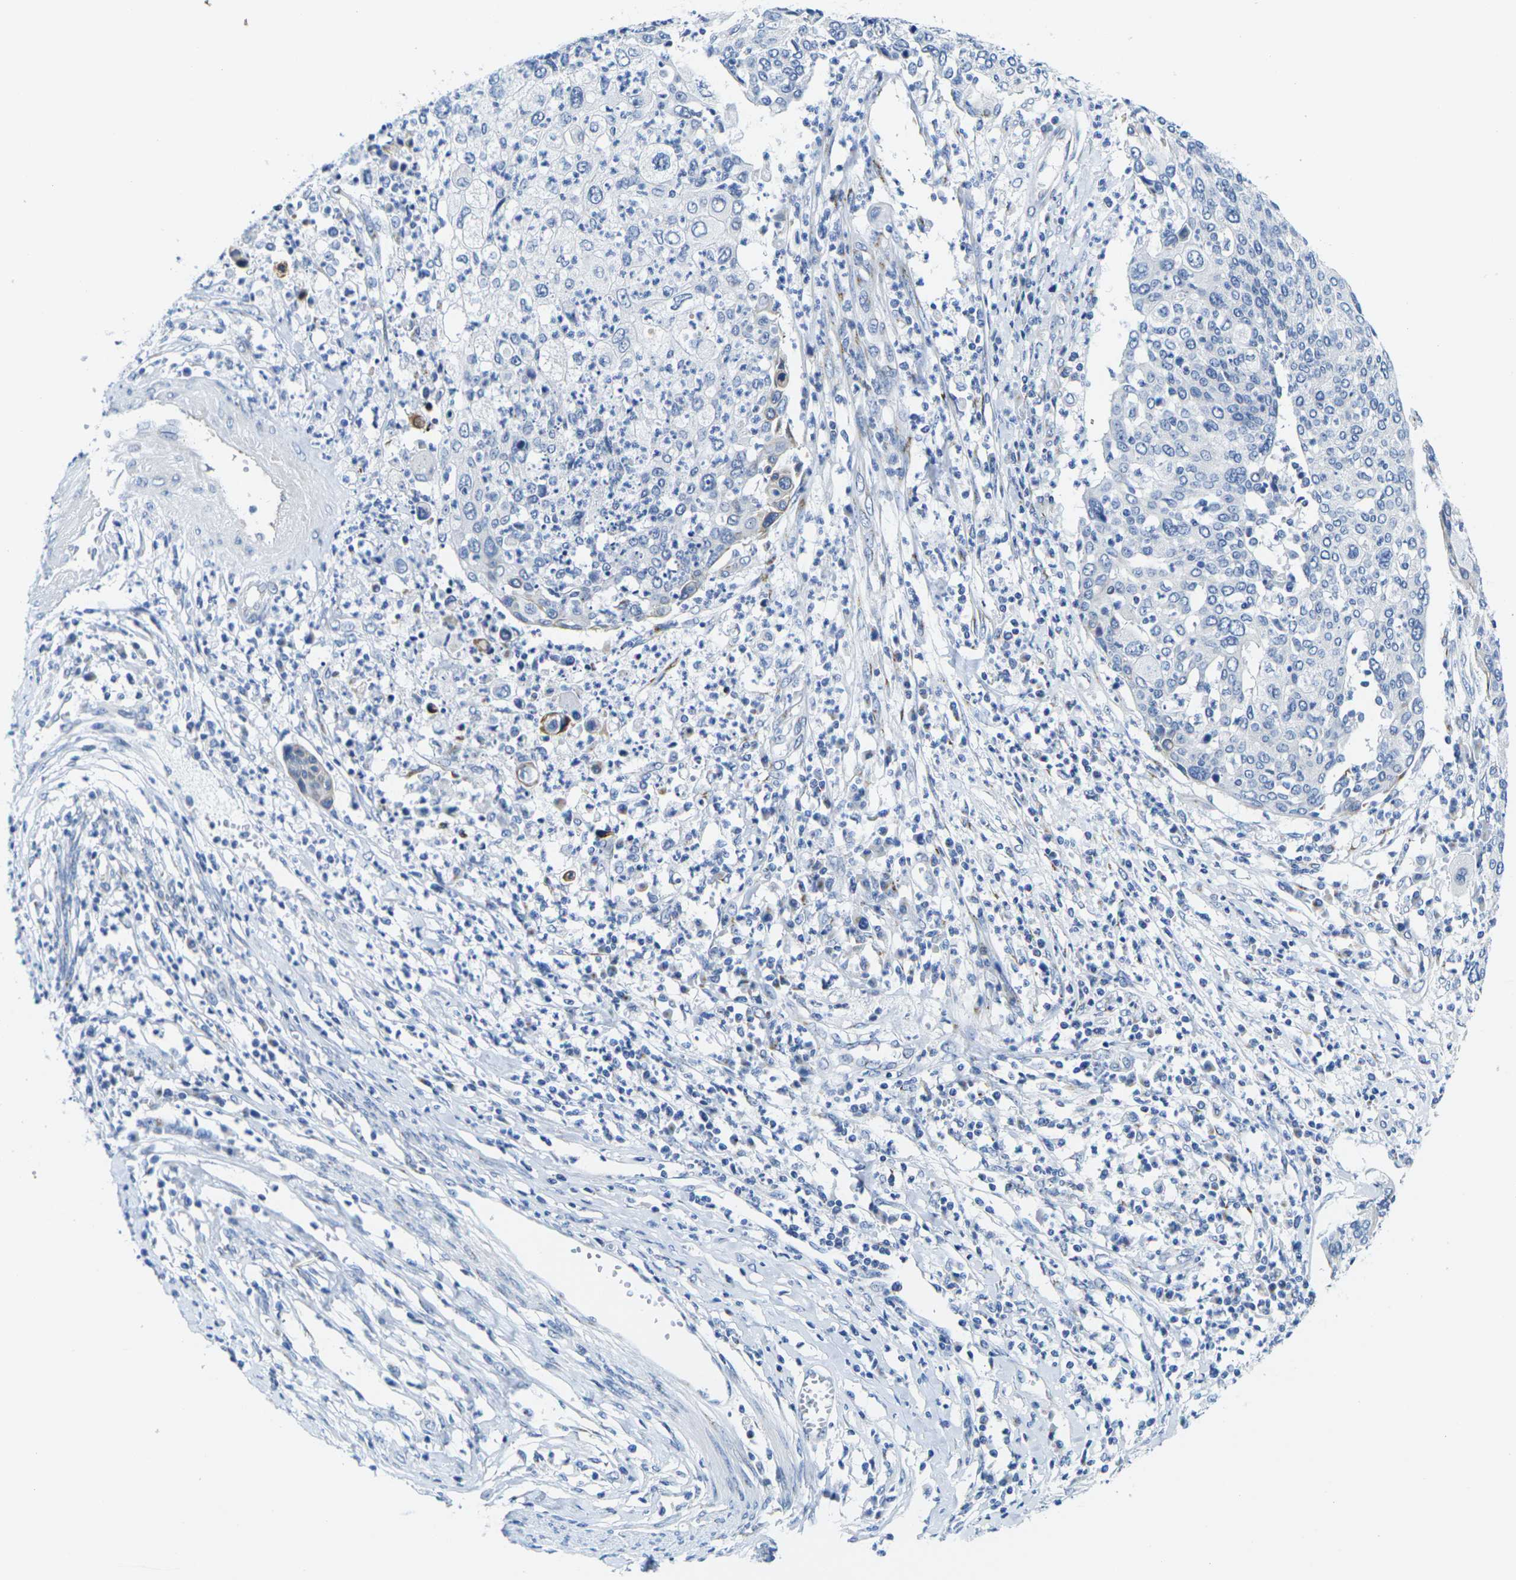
{"staining": {"intensity": "negative", "quantity": "none", "location": "none"}, "tissue": "cervical cancer", "cell_type": "Tumor cells", "image_type": "cancer", "snomed": [{"axis": "morphology", "description": "Squamous cell carcinoma, NOS"}, {"axis": "topography", "description": "Cervix"}], "caption": "Squamous cell carcinoma (cervical) was stained to show a protein in brown. There is no significant staining in tumor cells. (Stains: DAB (3,3'-diaminobenzidine) immunohistochemistry with hematoxylin counter stain, Microscopy: brightfield microscopy at high magnification).", "gene": "CRK", "patient": {"sex": "female", "age": 40}}